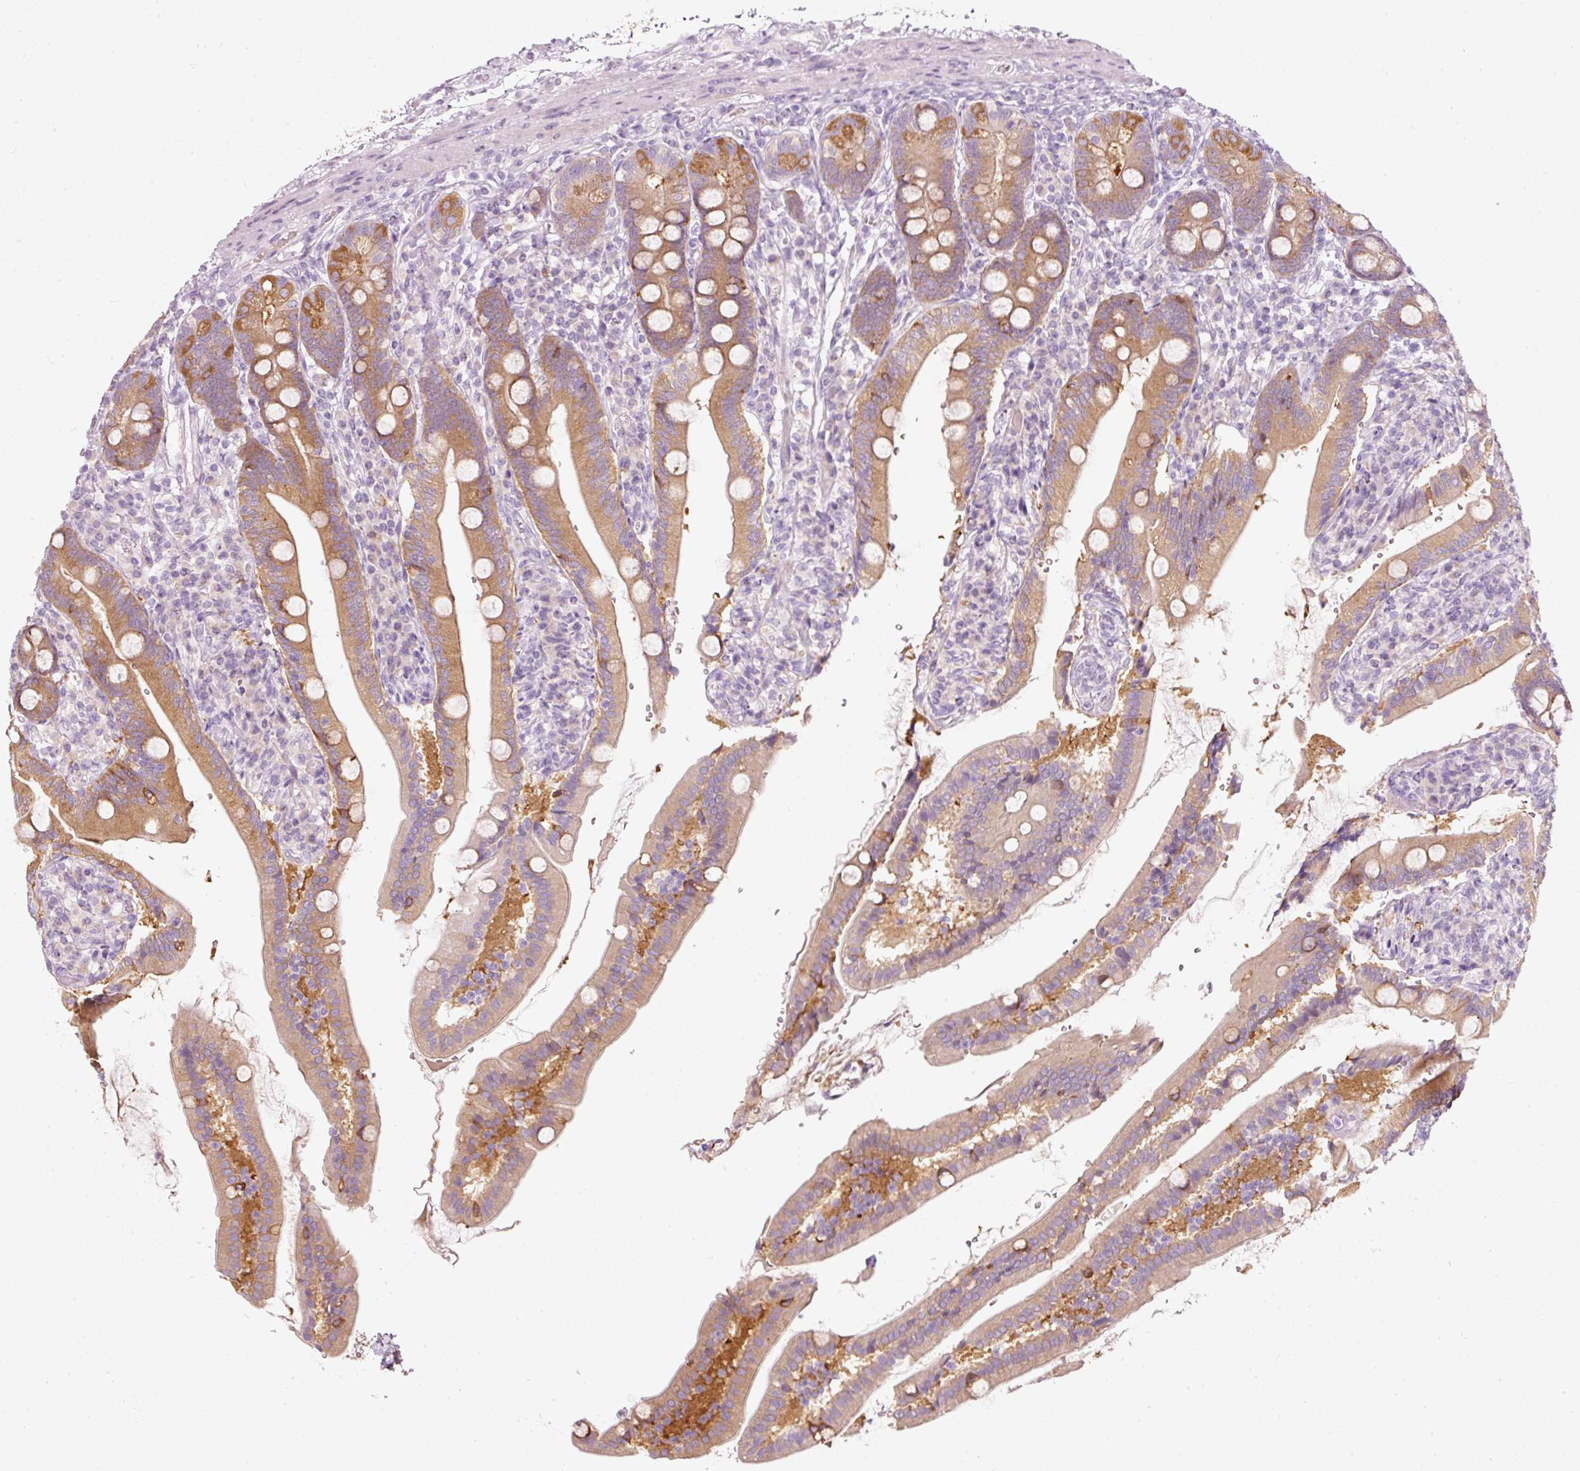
{"staining": {"intensity": "moderate", "quantity": ">75%", "location": "cytoplasmic/membranous"}, "tissue": "duodenum", "cell_type": "Glandular cells", "image_type": "normal", "snomed": [{"axis": "morphology", "description": "Normal tissue, NOS"}, {"axis": "topography", "description": "Duodenum"}], "caption": "About >75% of glandular cells in normal duodenum demonstrate moderate cytoplasmic/membranous protein expression as visualized by brown immunohistochemical staining.", "gene": "PDXDC1", "patient": {"sex": "female", "age": 67}}